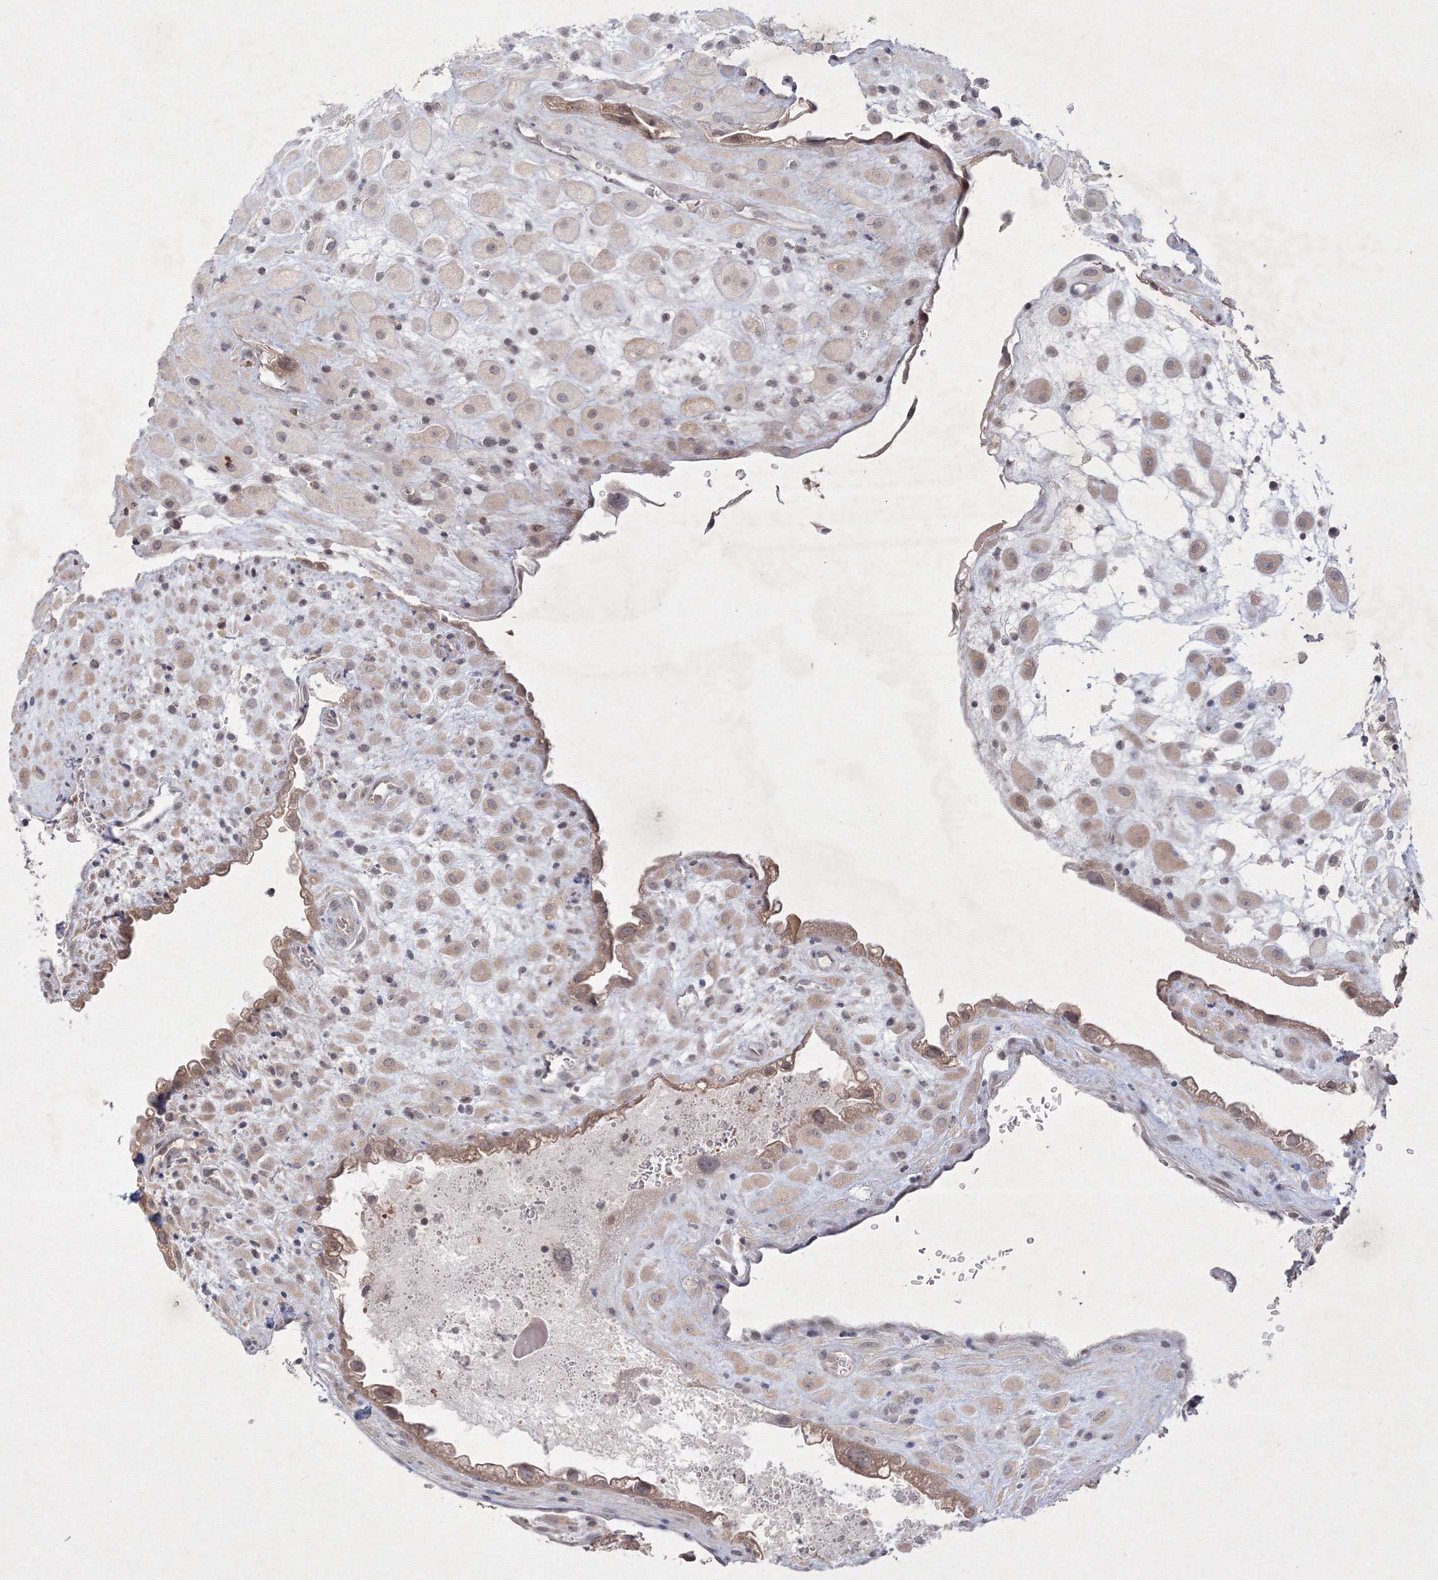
{"staining": {"intensity": "weak", "quantity": ">75%", "location": "cytoplasmic/membranous"}, "tissue": "placenta", "cell_type": "Decidual cells", "image_type": "normal", "snomed": [{"axis": "morphology", "description": "Normal tissue, NOS"}, {"axis": "topography", "description": "Placenta"}], "caption": "Immunohistochemical staining of unremarkable human placenta exhibits >75% levels of weak cytoplasmic/membranous protein positivity in about >75% of decidual cells.", "gene": "NXPE3", "patient": {"sex": "female", "age": 35}}